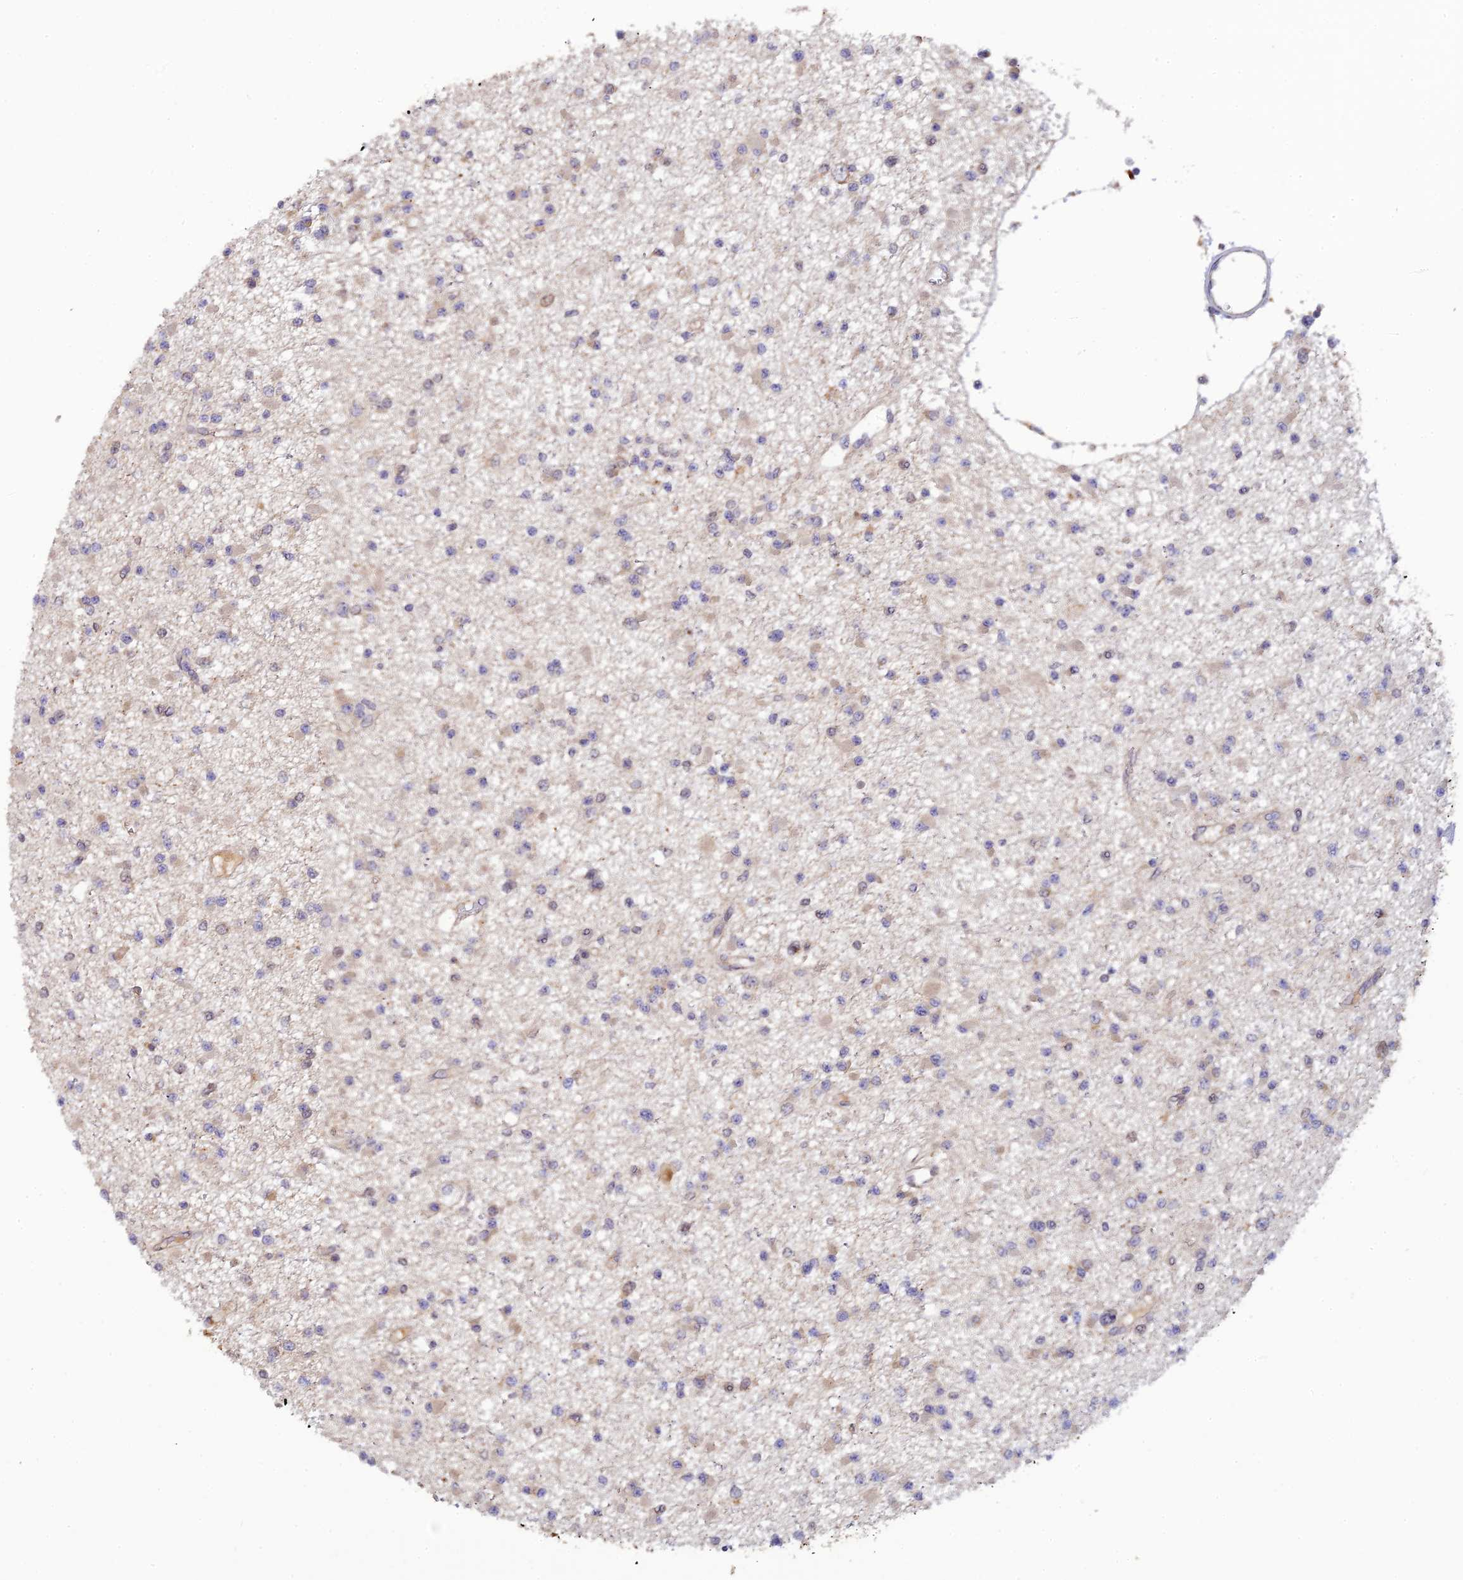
{"staining": {"intensity": "negative", "quantity": "none", "location": "none"}, "tissue": "glioma", "cell_type": "Tumor cells", "image_type": "cancer", "snomed": [{"axis": "morphology", "description": "Glioma, malignant, Low grade"}, {"axis": "topography", "description": "Brain"}], "caption": "DAB (3,3'-diaminobenzidine) immunohistochemical staining of low-grade glioma (malignant) demonstrates no significant expression in tumor cells.", "gene": "P3H3", "patient": {"sex": "female", "age": 22}}